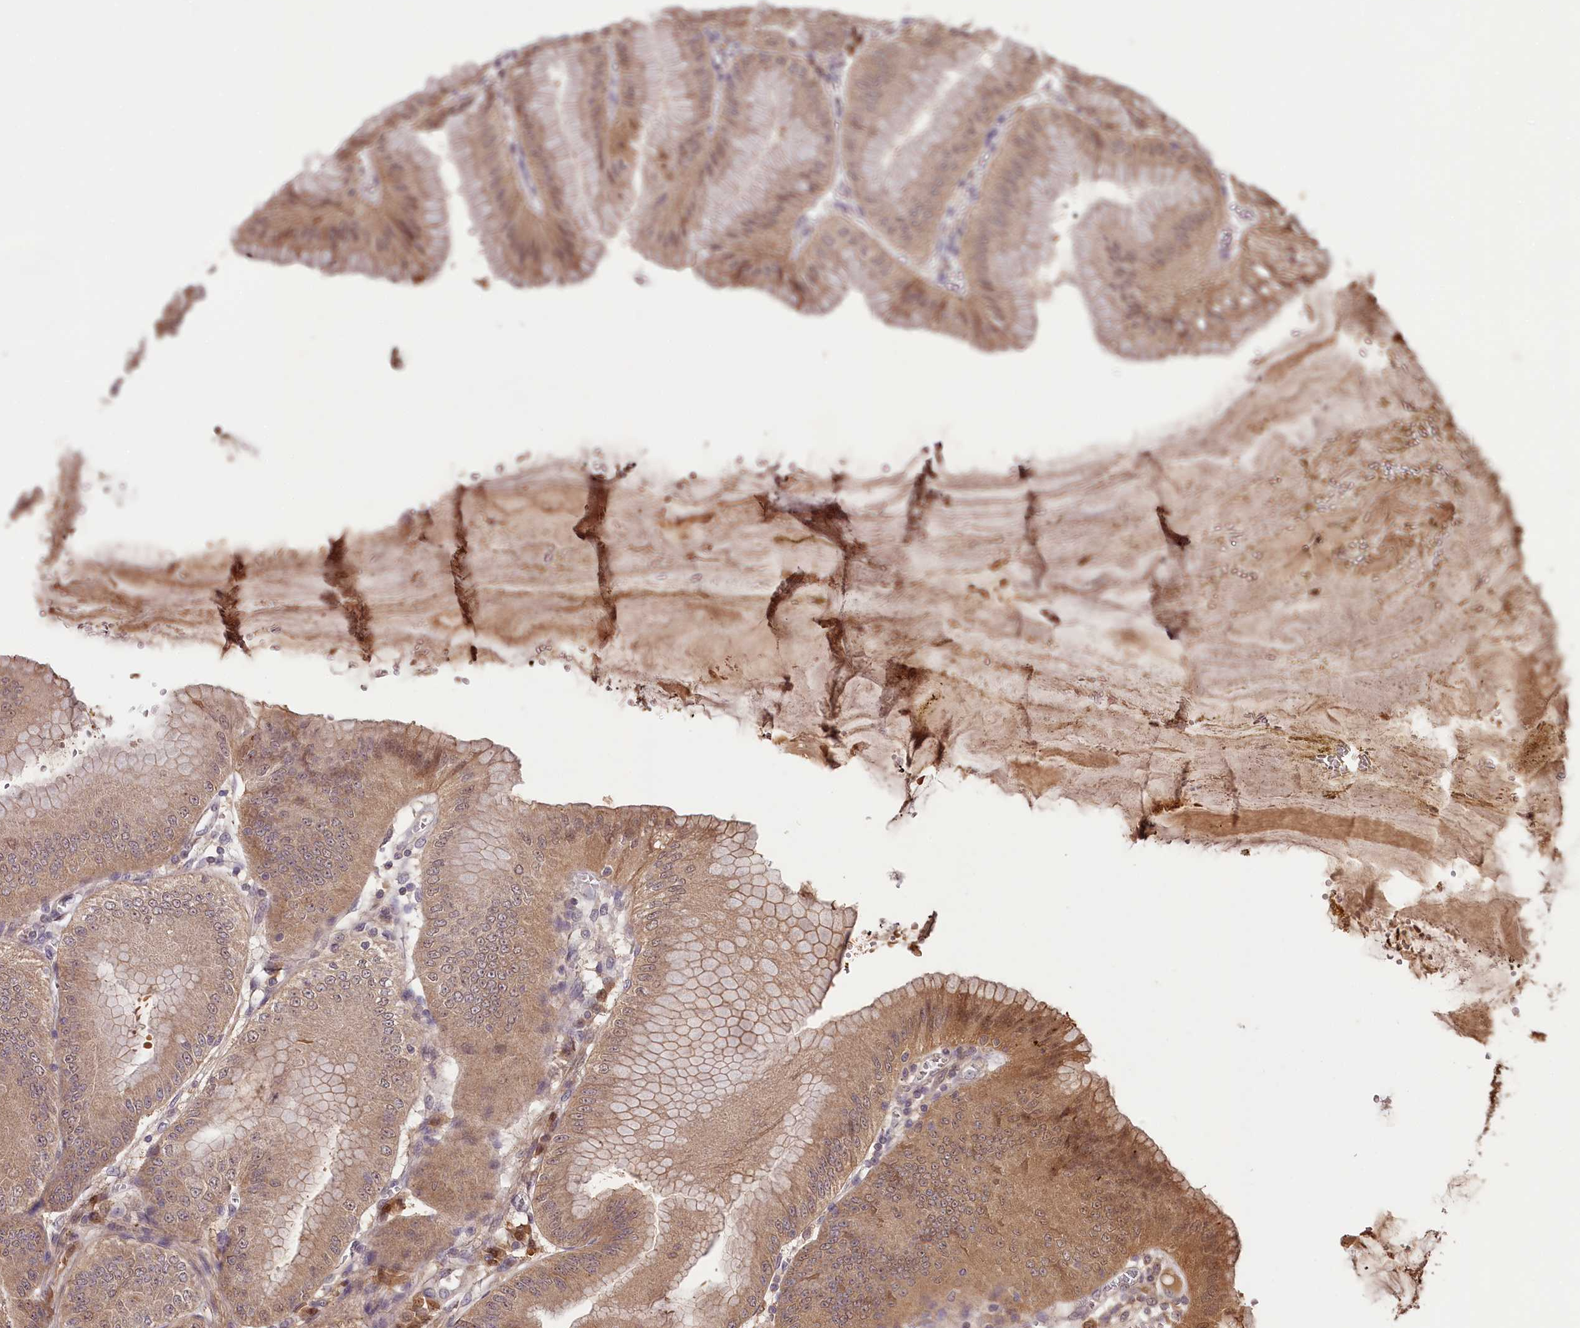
{"staining": {"intensity": "strong", "quantity": "25%-75%", "location": "cytoplasmic/membranous"}, "tissue": "stomach", "cell_type": "Glandular cells", "image_type": "normal", "snomed": [{"axis": "morphology", "description": "Normal tissue, NOS"}, {"axis": "topography", "description": "Stomach, lower"}], "caption": "This image demonstrates immunohistochemistry staining of benign stomach, with high strong cytoplasmic/membranous expression in about 25%-75% of glandular cells.", "gene": "TTC12", "patient": {"sex": "male", "age": 71}}